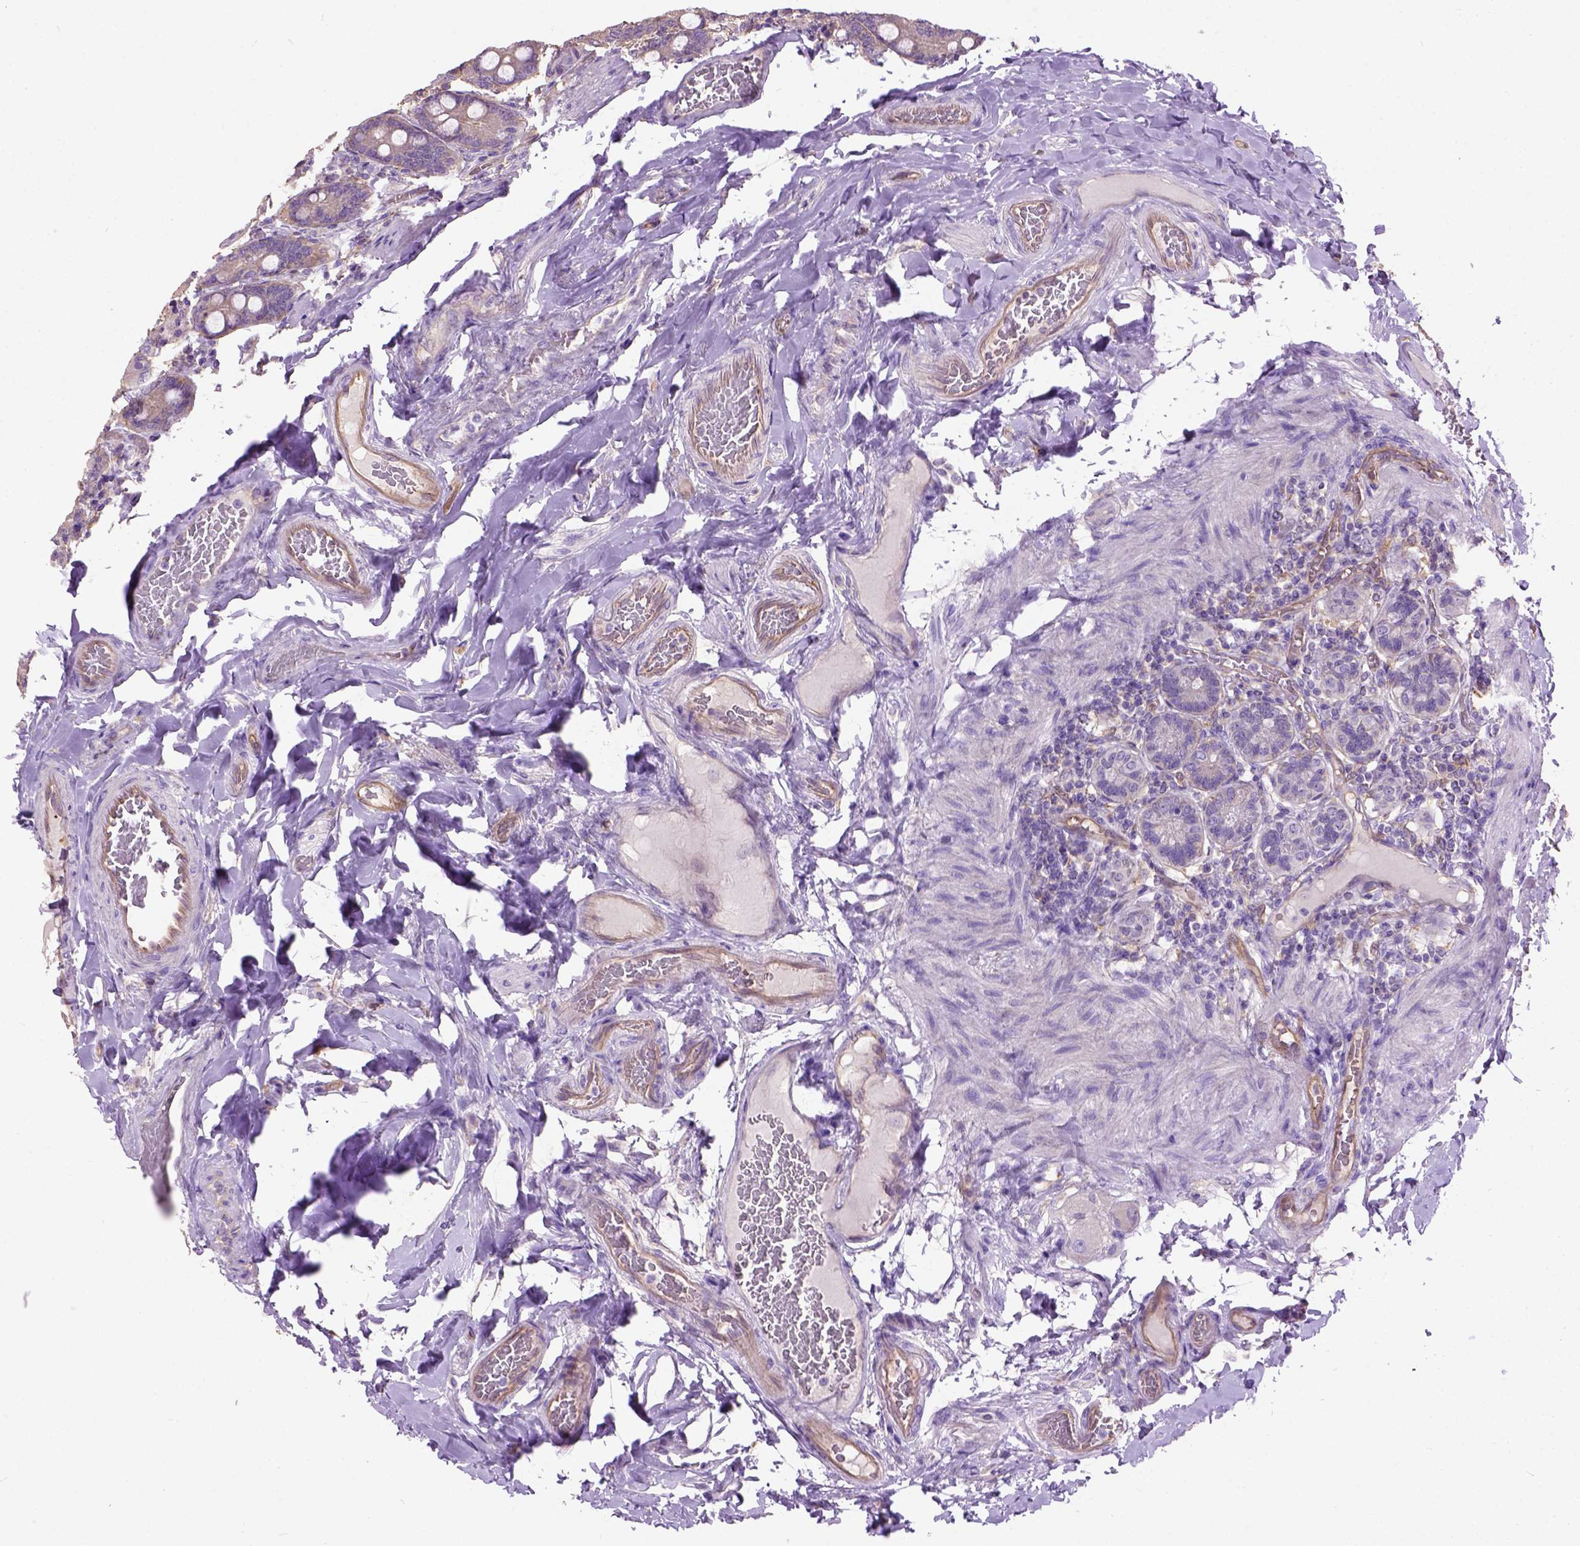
{"staining": {"intensity": "negative", "quantity": "none", "location": "none"}, "tissue": "duodenum", "cell_type": "Glandular cells", "image_type": "normal", "snomed": [{"axis": "morphology", "description": "Normal tissue, NOS"}, {"axis": "topography", "description": "Duodenum"}], "caption": "This histopathology image is of normal duodenum stained with immunohistochemistry (IHC) to label a protein in brown with the nuclei are counter-stained blue. There is no positivity in glandular cells. (Brightfield microscopy of DAB (3,3'-diaminobenzidine) immunohistochemistry at high magnification).", "gene": "SEMA4F", "patient": {"sex": "female", "age": 62}}